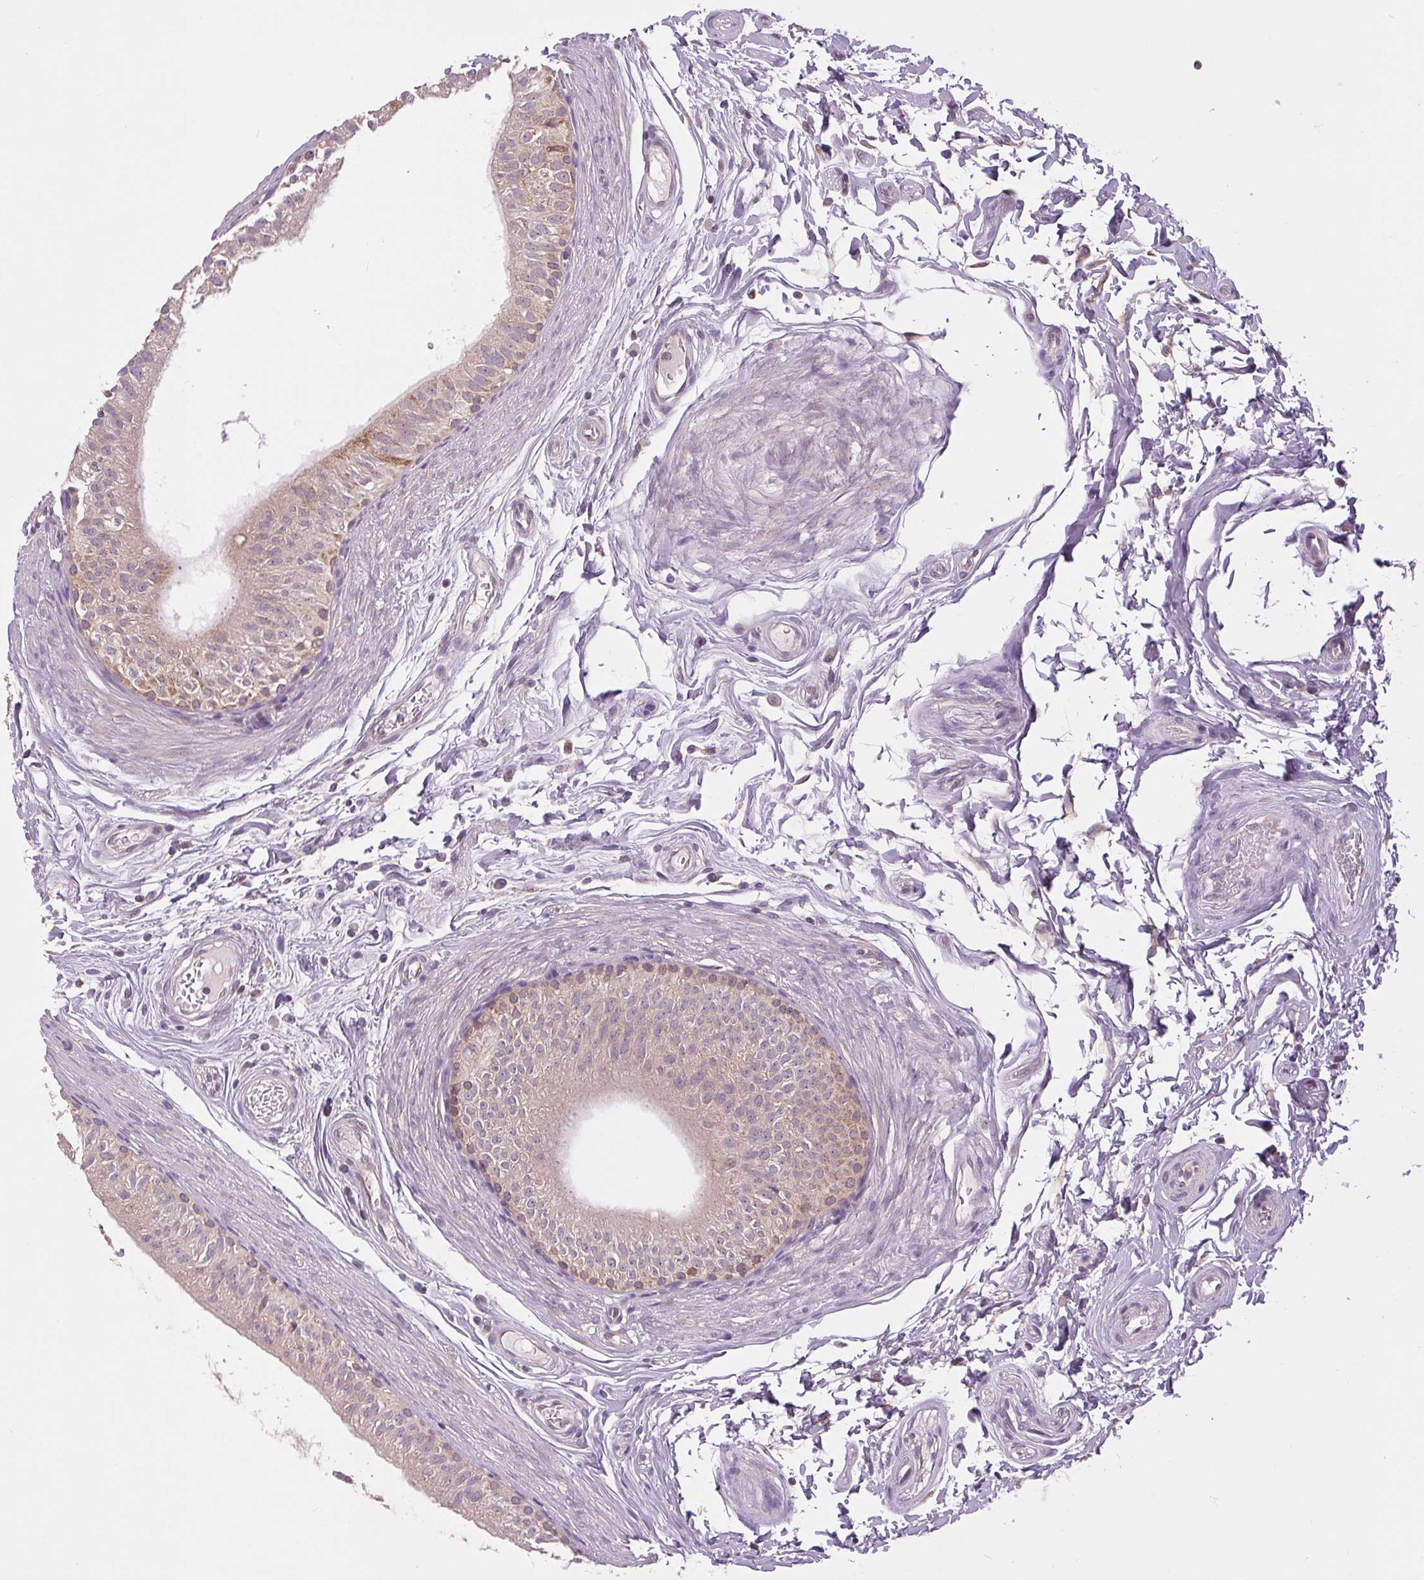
{"staining": {"intensity": "weak", "quantity": ">75%", "location": "cytoplasmic/membranous"}, "tissue": "epididymis", "cell_type": "Glandular cells", "image_type": "normal", "snomed": [{"axis": "morphology", "description": "Normal tissue, NOS"}, {"axis": "topography", "description": "Epididymis"}], "caption": "DAB immunohistochemical staining of unremarkable epididymis shows weak cytoplasmic/membranous protein positivity in about >75% of glandular cells.", "gene": "MAP3K5", "patient": {"sex": "male", "age": 36}}